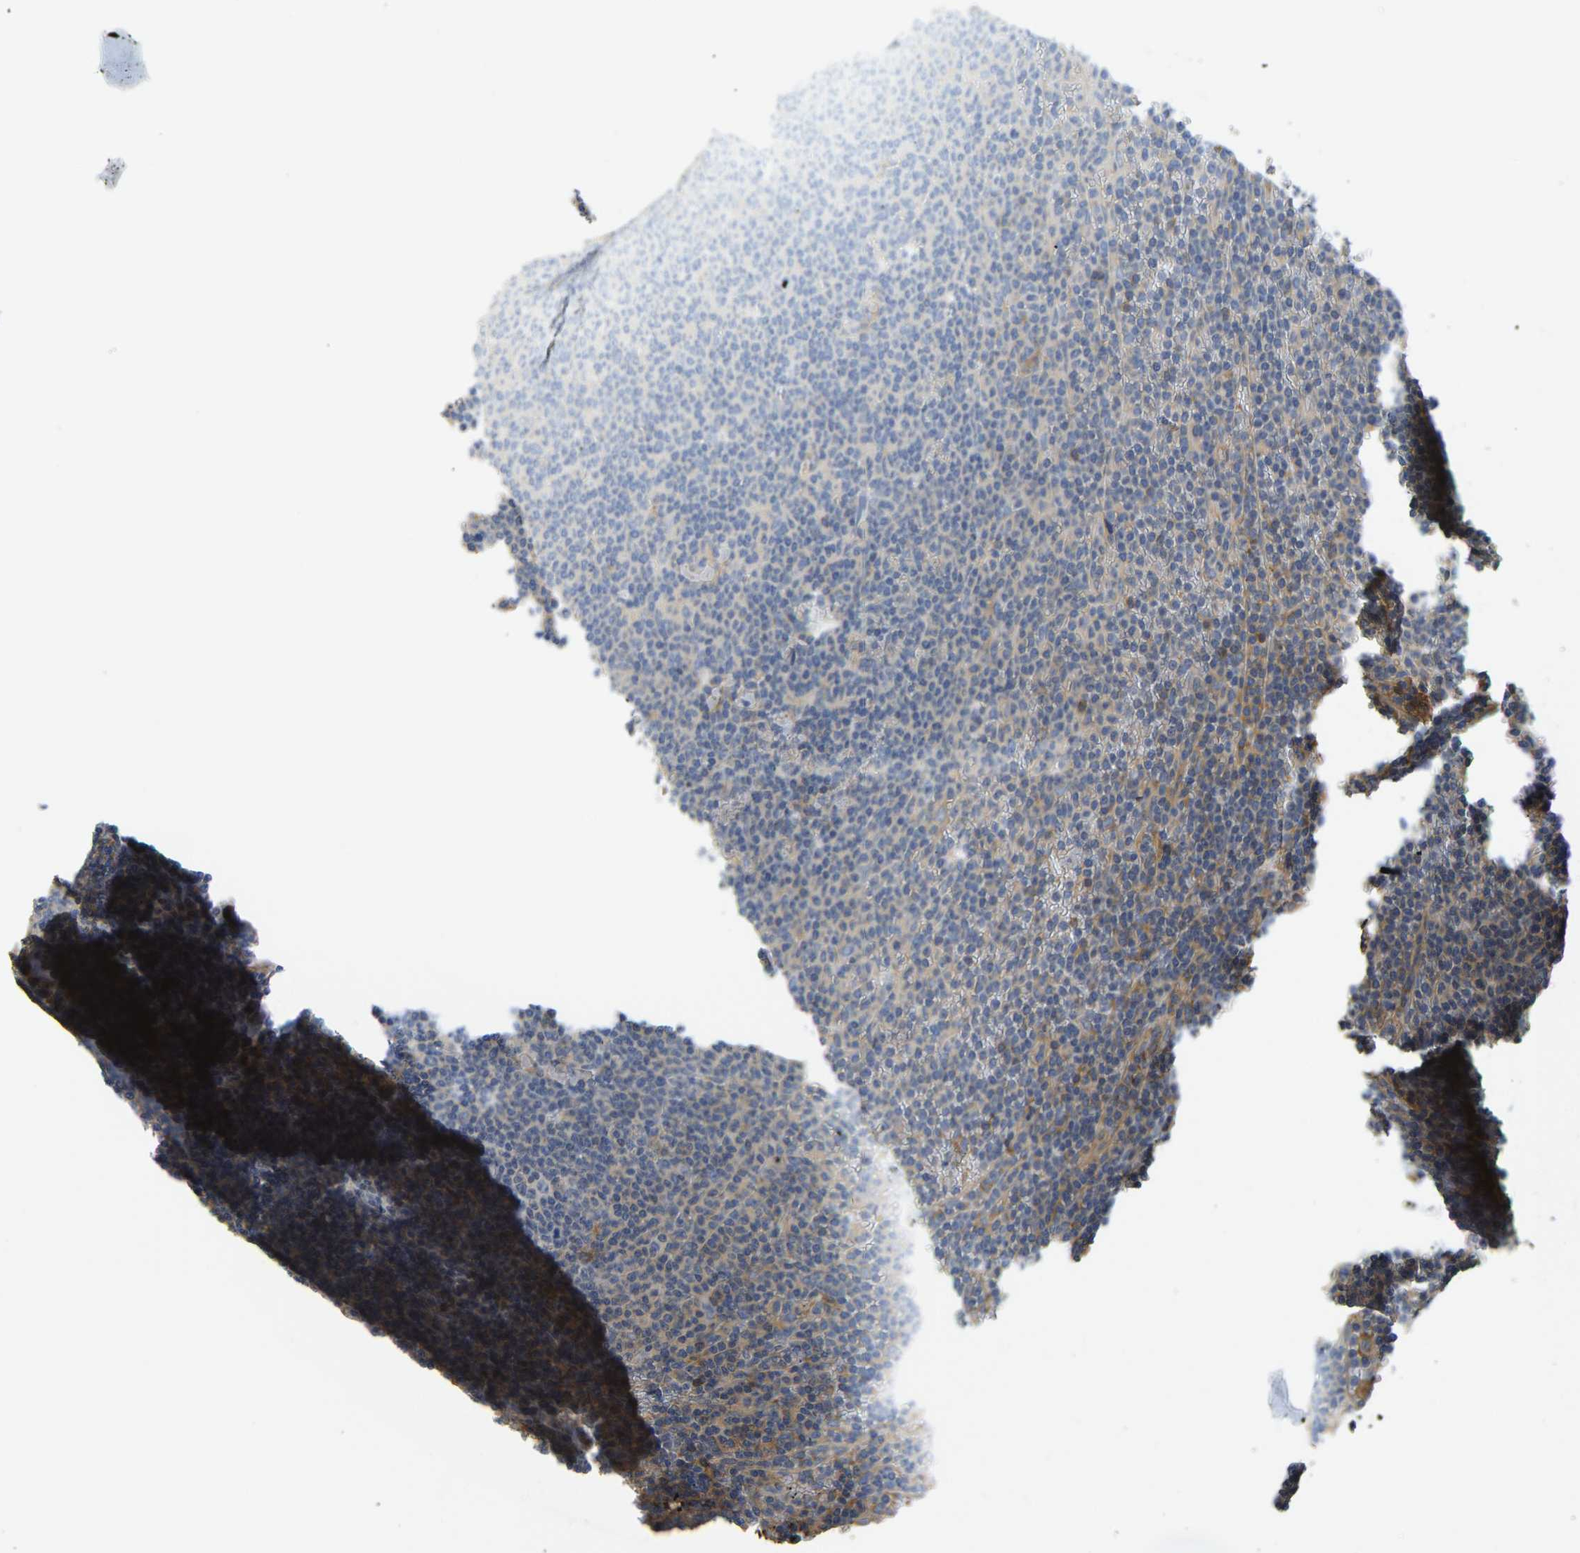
{"staining": {"intensity": "moderate", "quantity": "<25%", "location": "cytoplasmic/membranous"}, "tissue": "lymphoma", "cell_type": "Tumor cells", "image_type": "cancer", "snomed": [{"axis": "morphology", "description": "Malignant lymphoma, non-Hodgkin's type, Low grade"}, {"axis": "topography", "description": "Spleen"}], "caption": "Protein expression analysis of human lymphoma reveals moderate cytoplasmic/membranous expression in about <25% of tumor cells.", "gene": "VCPKMT", "patient": {"sex": "female", "age": 50}}